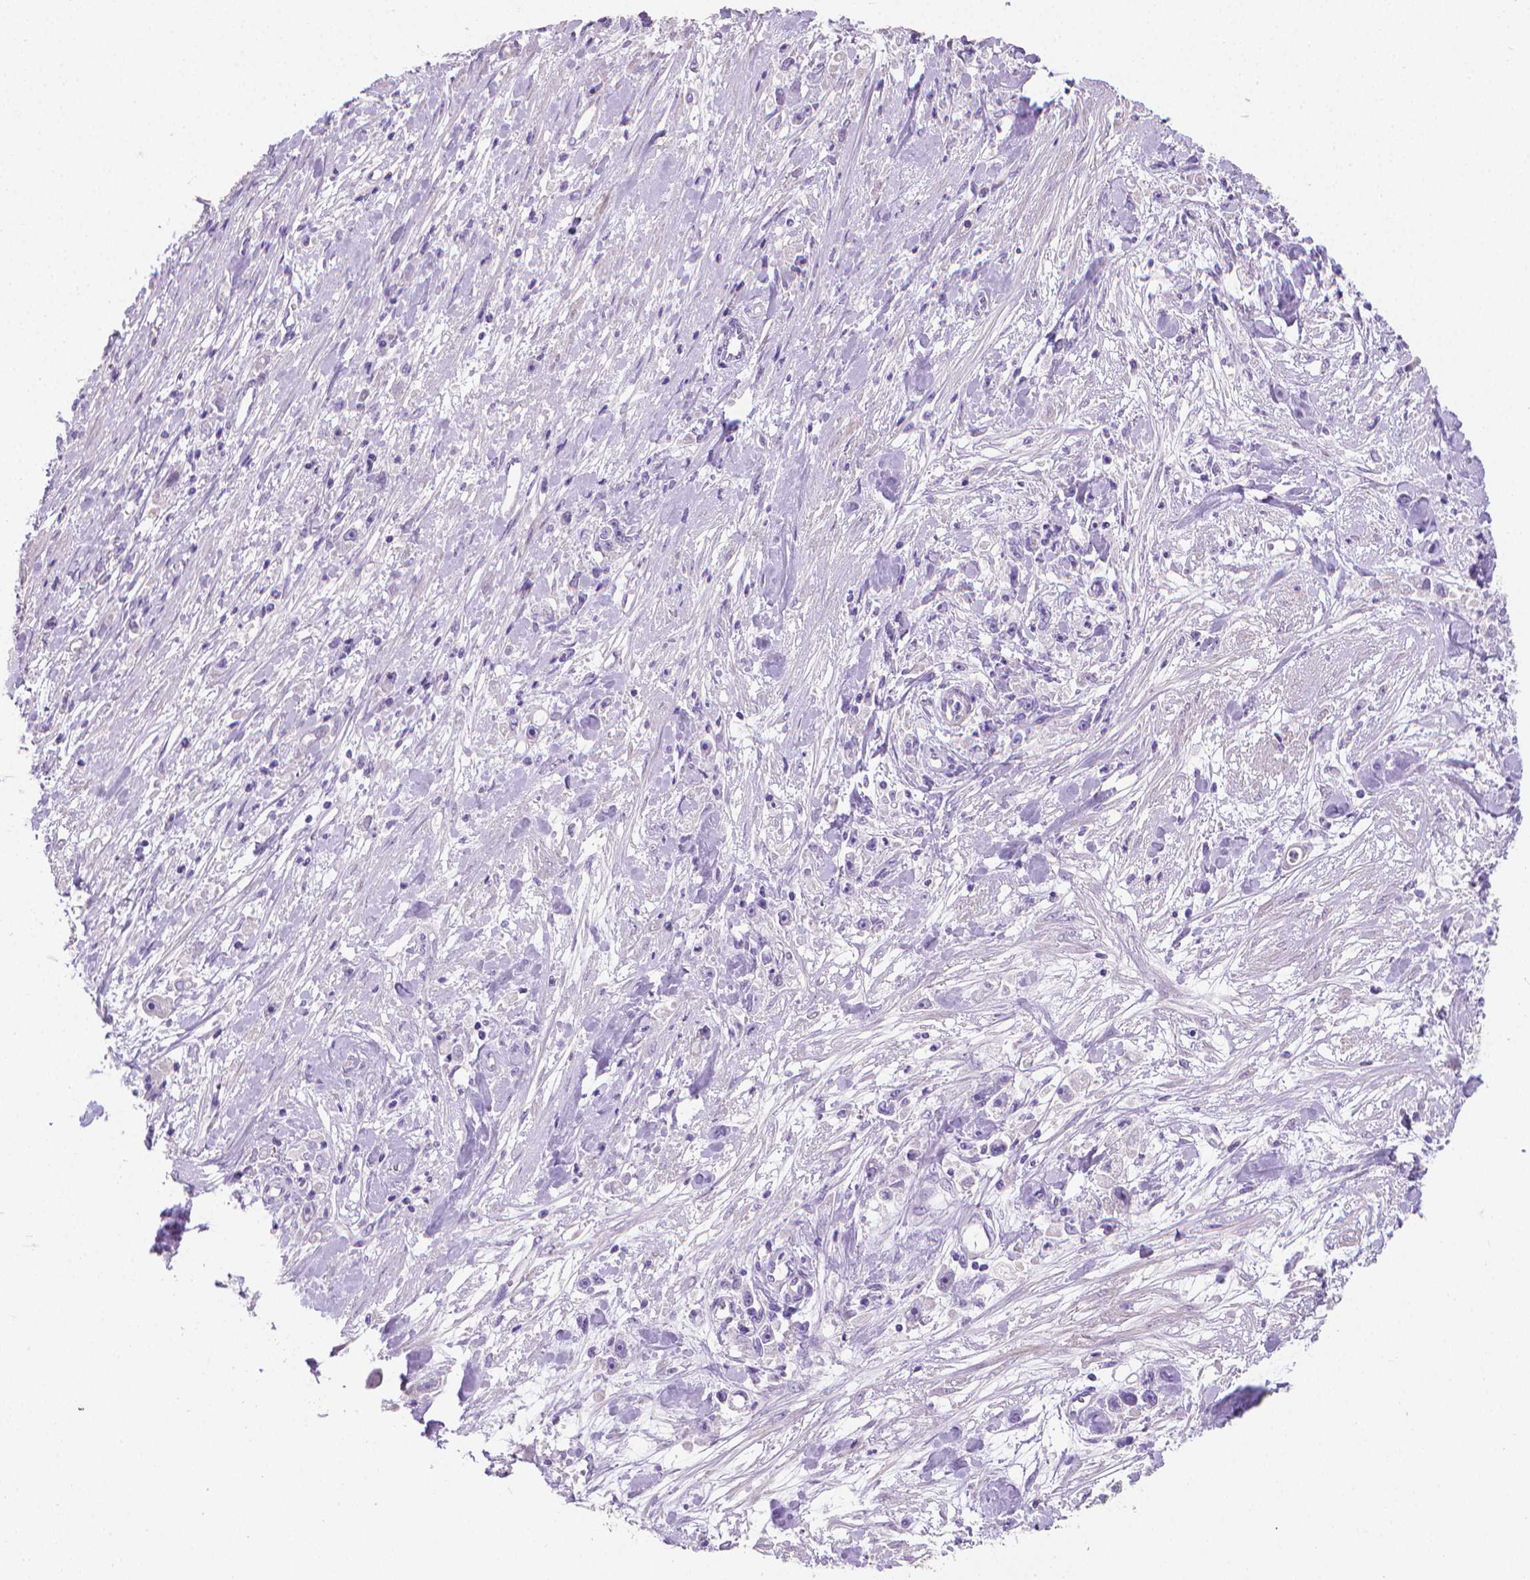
{"staining": {"intensity": "negative", "quantity": "none", "location": "none"}, "tissue": "stomach cancer", "cell_type": "Tumor cells", "image_type": "cancer", "snomed": [{"axis": "morphology", "description": "Adenocarcinoma, NOS"}, {"axis": "topography", "description": "Stomach"}], "caption": "Immunohistochemical staining of human adenocarcinoma (stomach) reveals no significant positivity in tumor cells.", "gene": "PNMA2", "patient": {"sex": "female", "age": 59}}